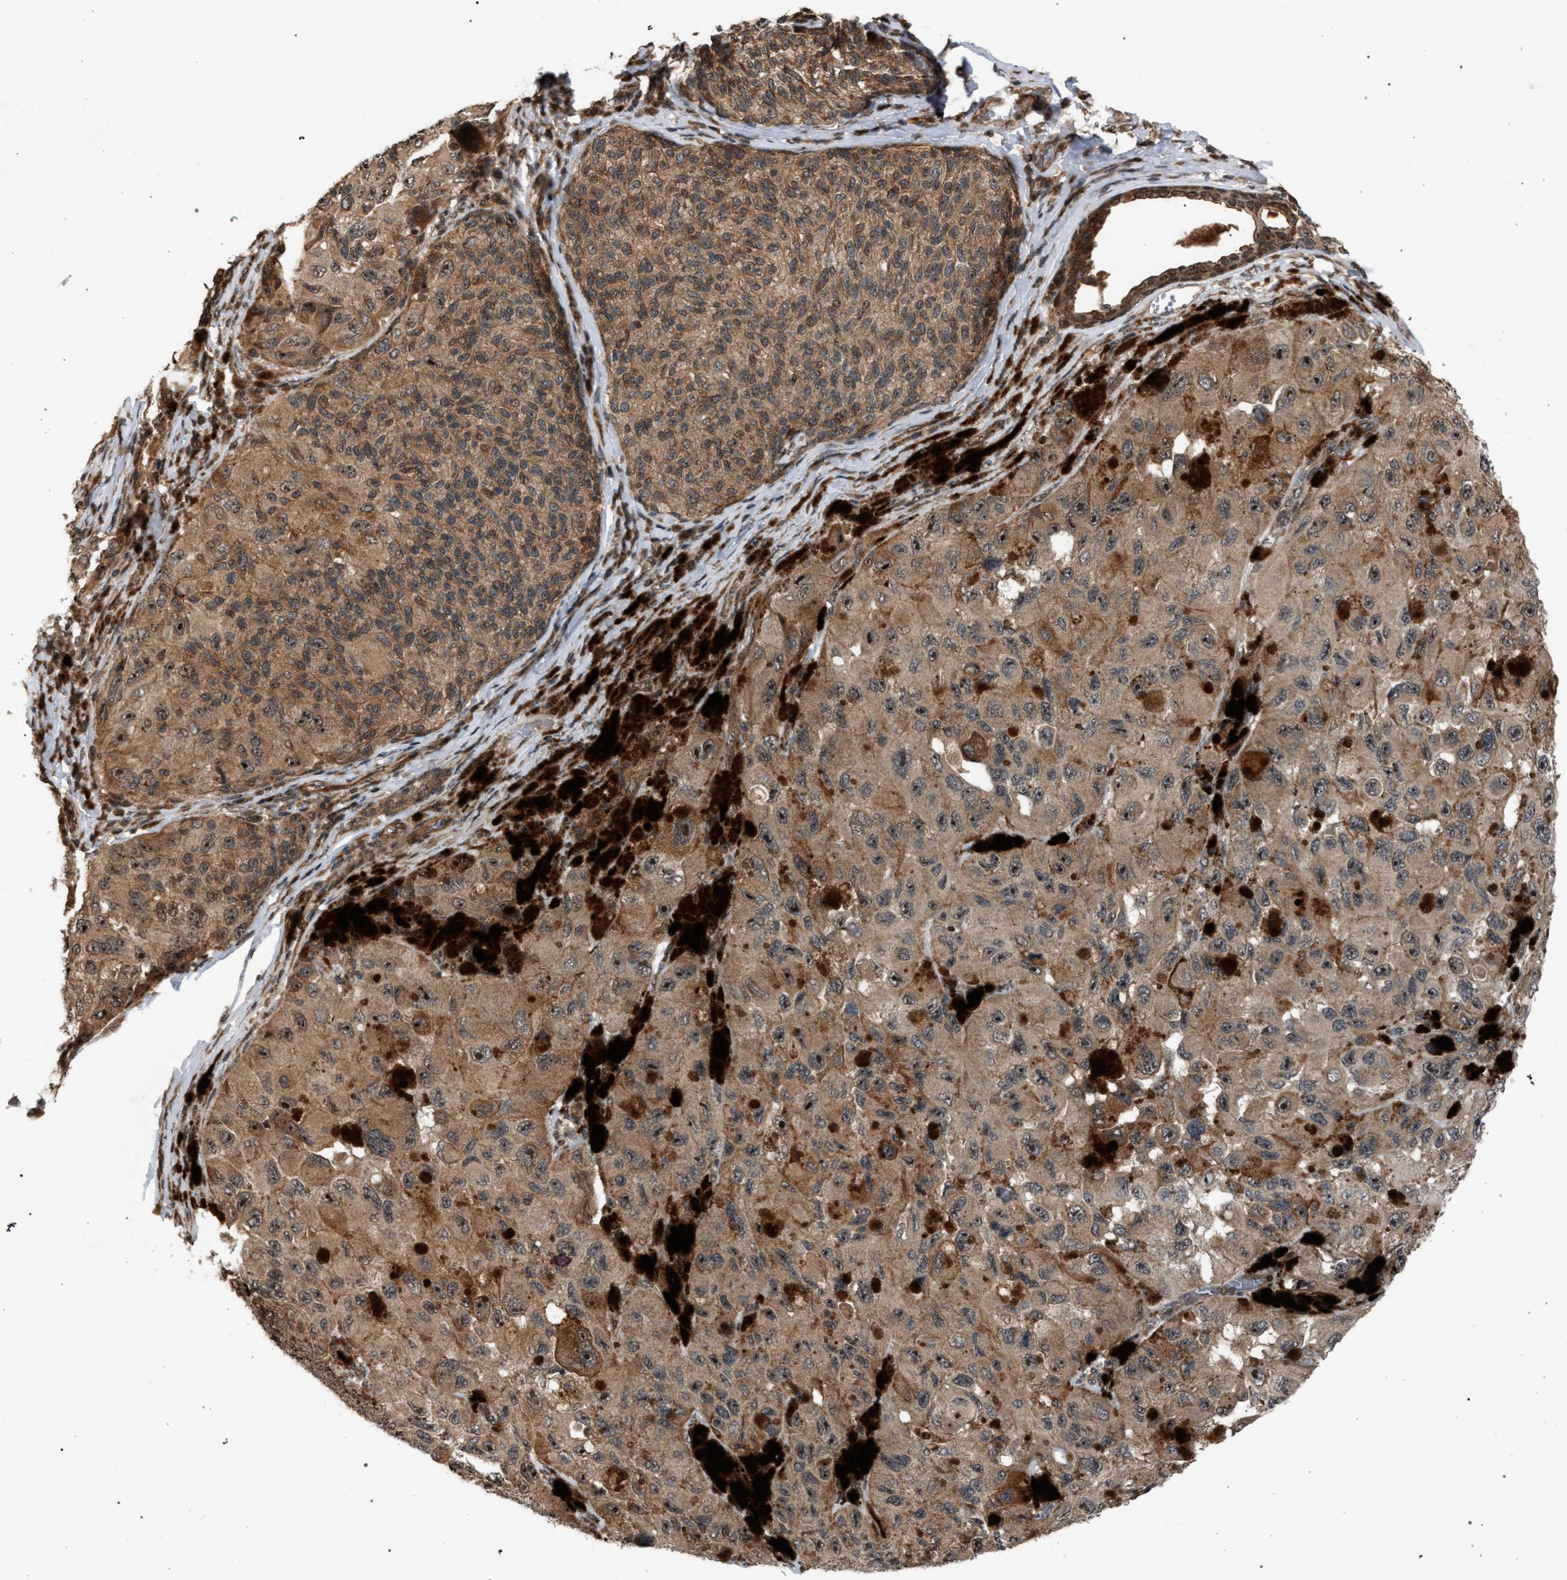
{"staining": {"intensity": "weak", "quantity": ">75%", "location": "cytoplasmic/membranous,nuclear"}, "tissue": "melanoma", "cell_type": "Tumor cells", "image_type": "cancer", "snomed": [{"axis": "morphology", "description": "Malignant melanoma, NOS"}, {"axis": "topography", "description": "Skin"}], "caption": "IHC (DAB (3,3'-diaminobenzidine)) staining of melanoma exhibits weak cytoplasmic/membranous and nuclear protein expression in approximately >75% of tumor cells.", "gene": "IRAK4", "patient": {"sex": "female", "age": 73}}